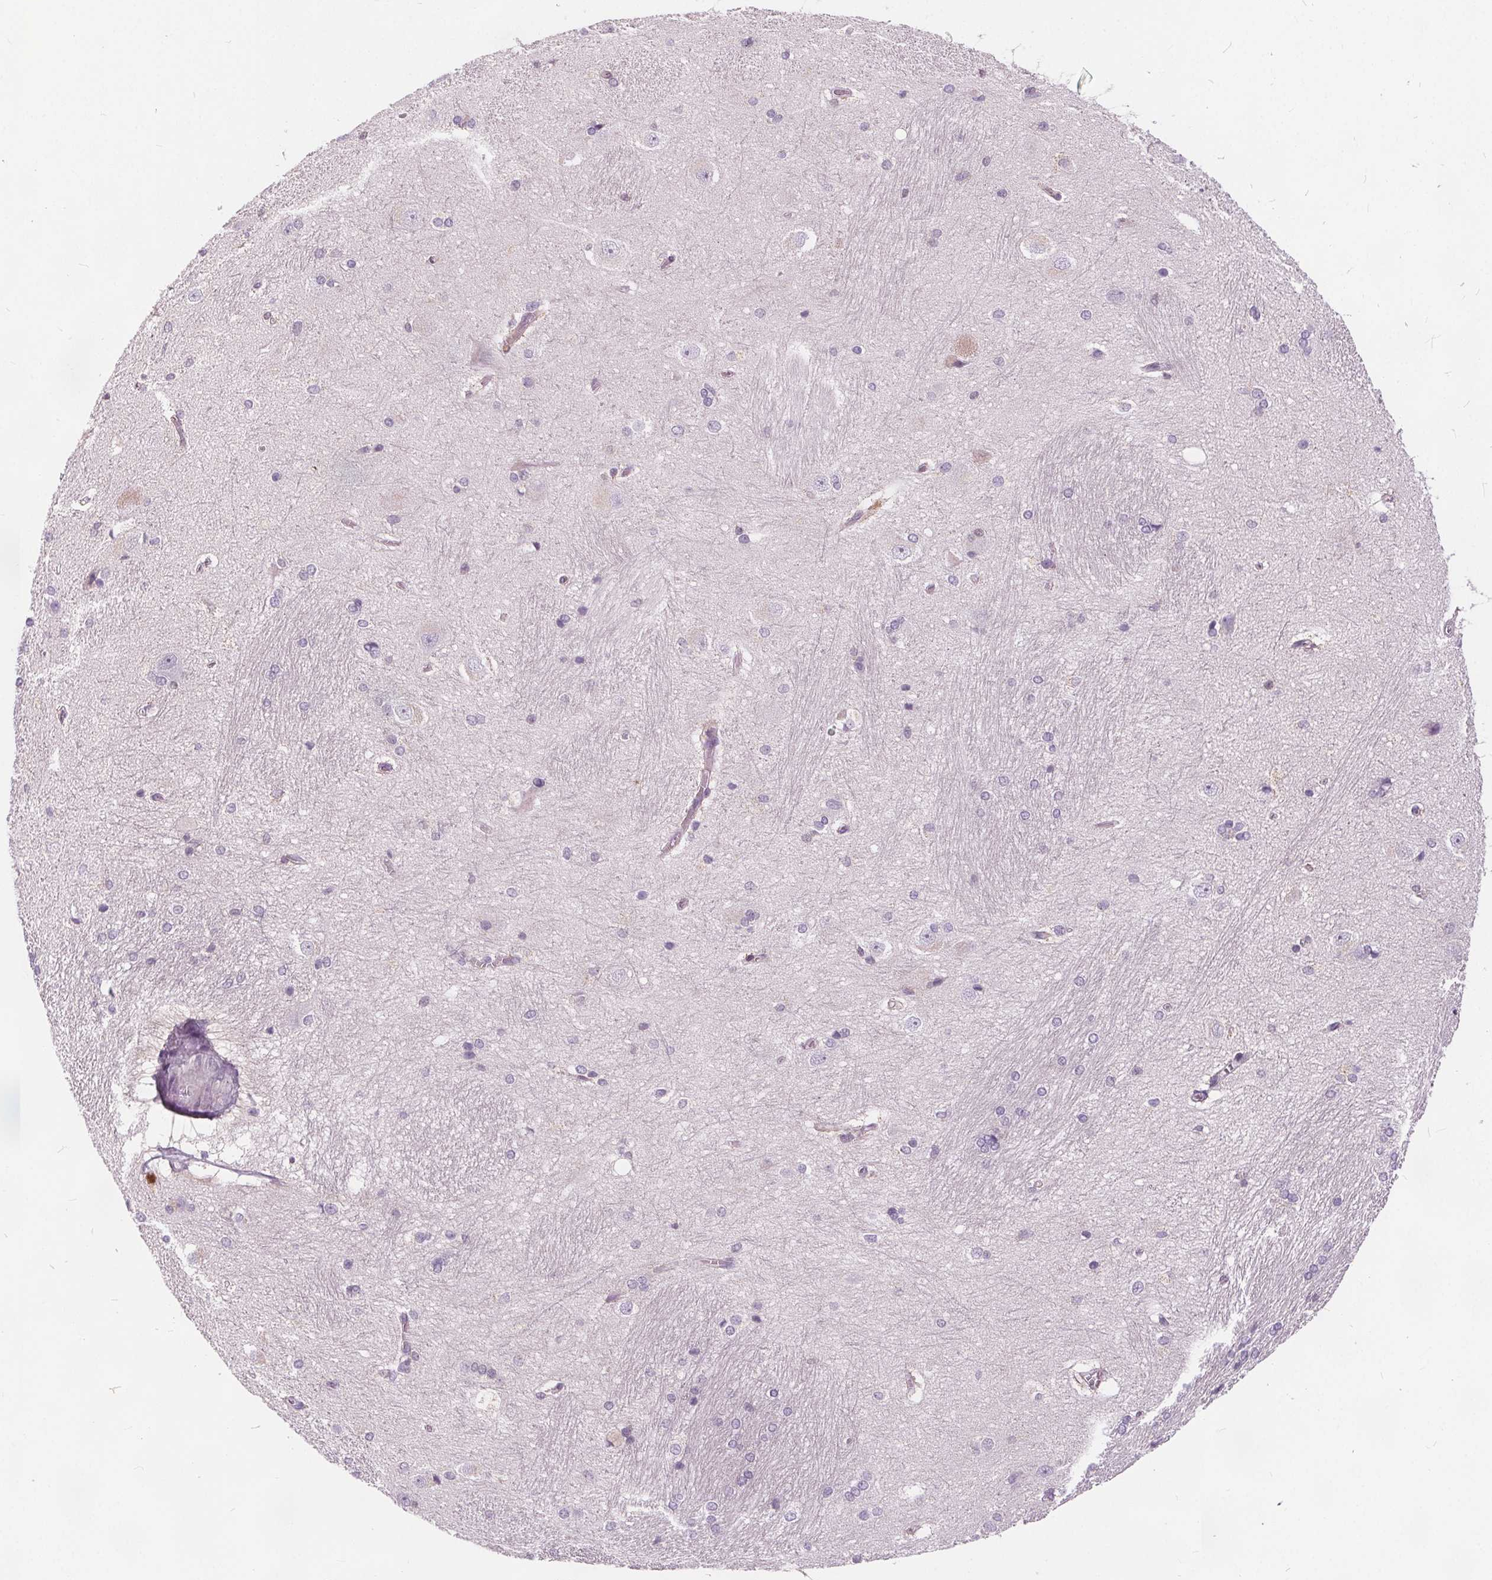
{"staining": {"intensity": "negative", "quantity": "none", "location": "none"}, "tissue": "hippocampus", "cell_type": "Glial cells", "image_type": "normal", "snomed": [{"axis": "morphology", "description": "Normal tissue, NOS"}, {"axis": "topography", "description": "Cerebral cortex"}, {"axis": "topography", "description": "Hippocampus"}], "caption": "An immunohistochemistry micrograph of benign hippocampus is shown. There is no staining in glial cells of hippocampus.", "gene": "HAAO", "patient": {"sex": "female", "age": 19}}